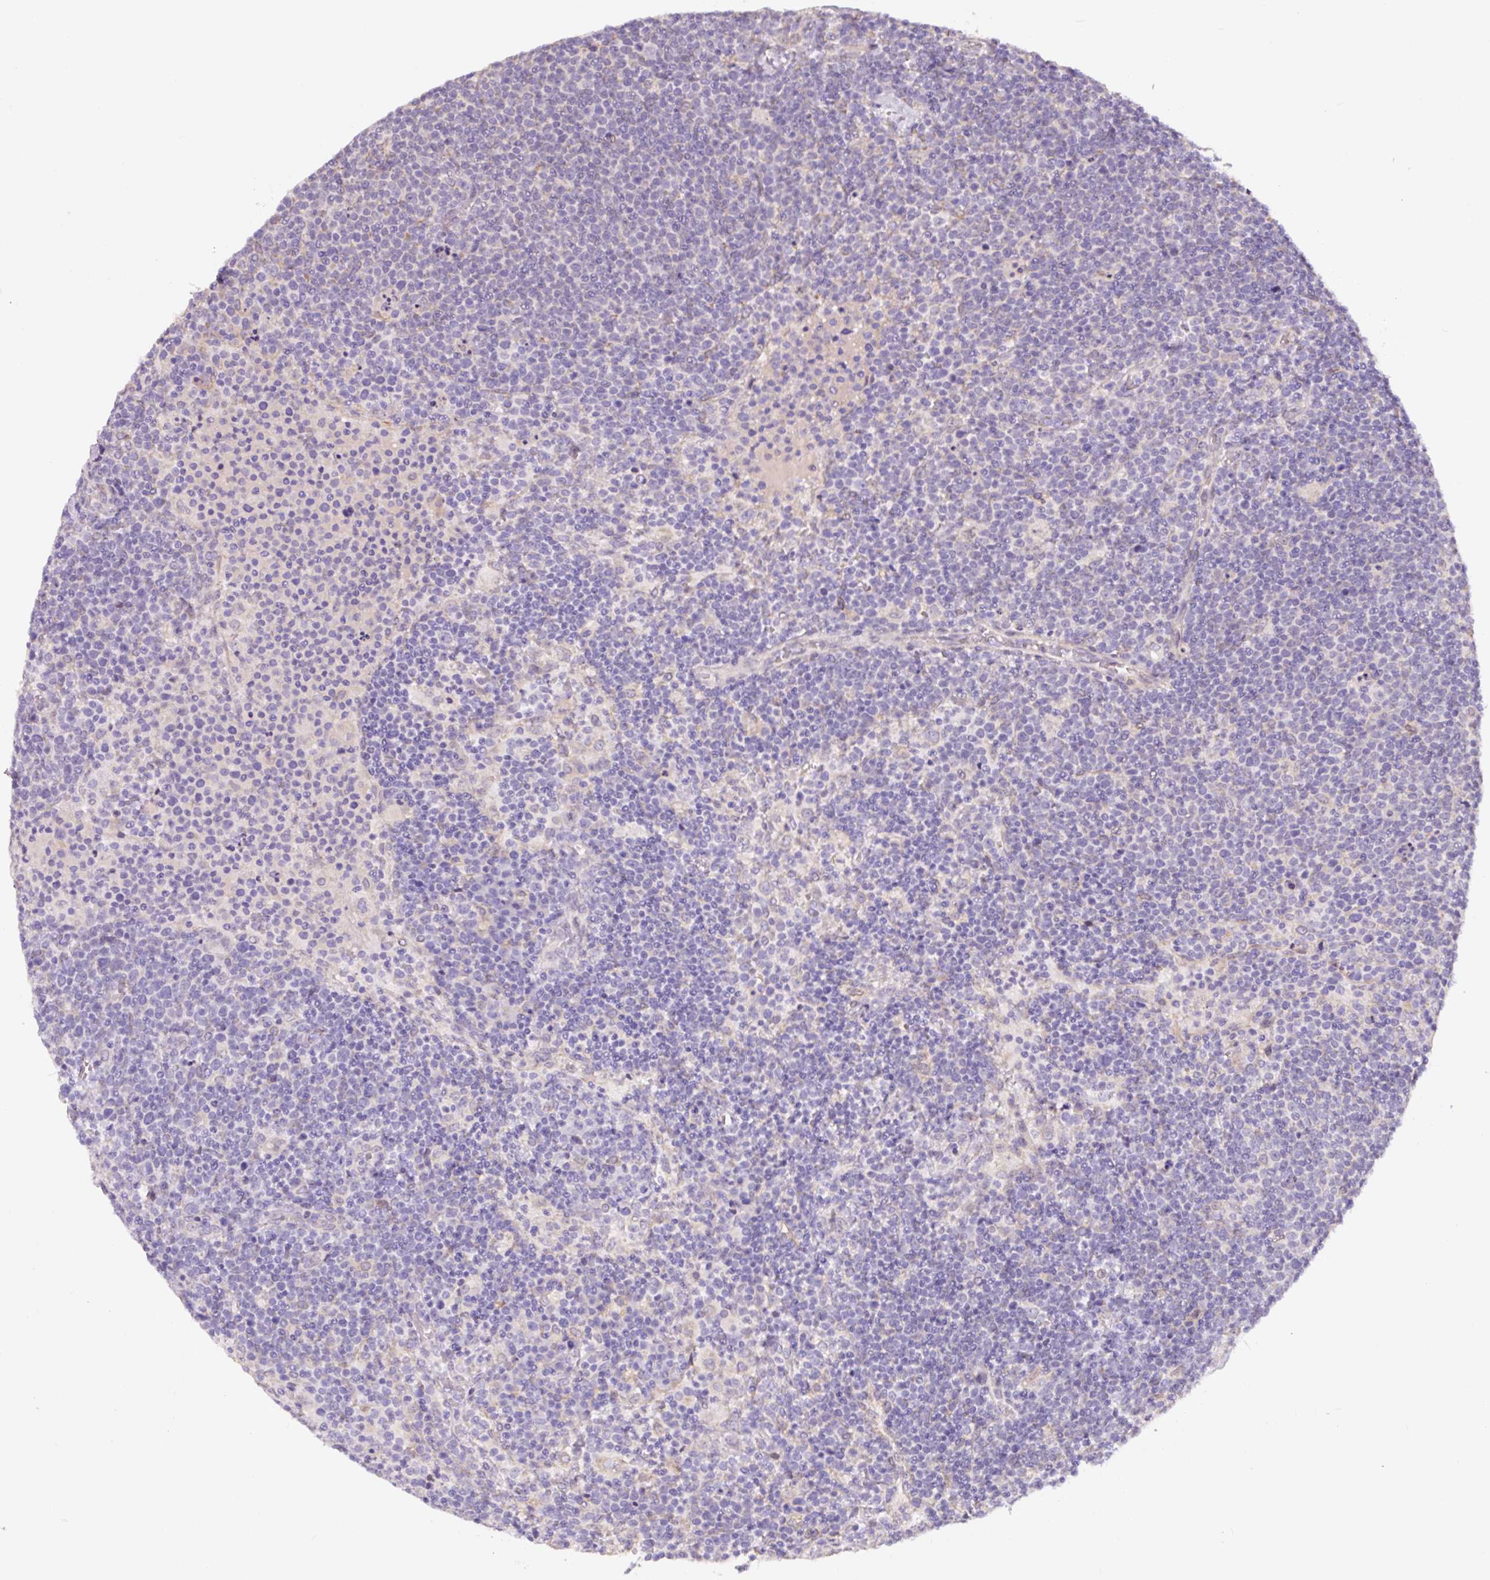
{"staining": {"intensity": "negative", "quantity": "none", "location": "none"}, "tissue": "lymphoma", "cell_type": "Tumor cells", "image_type": "cancer", "snomed": [{"axis": "morphology", "description": "Malignant lymphoma, non-Hodgkin's type, High grade"}, {"axis": "topography", "description": "Lymph node"}], "caption": "The image shows no staining of tumor cells in malignant lymphoma, non-Hodgkin's type (high-grade).", "gene": "ASRGL1", "patient": {"sex": "male", "age": 61}}